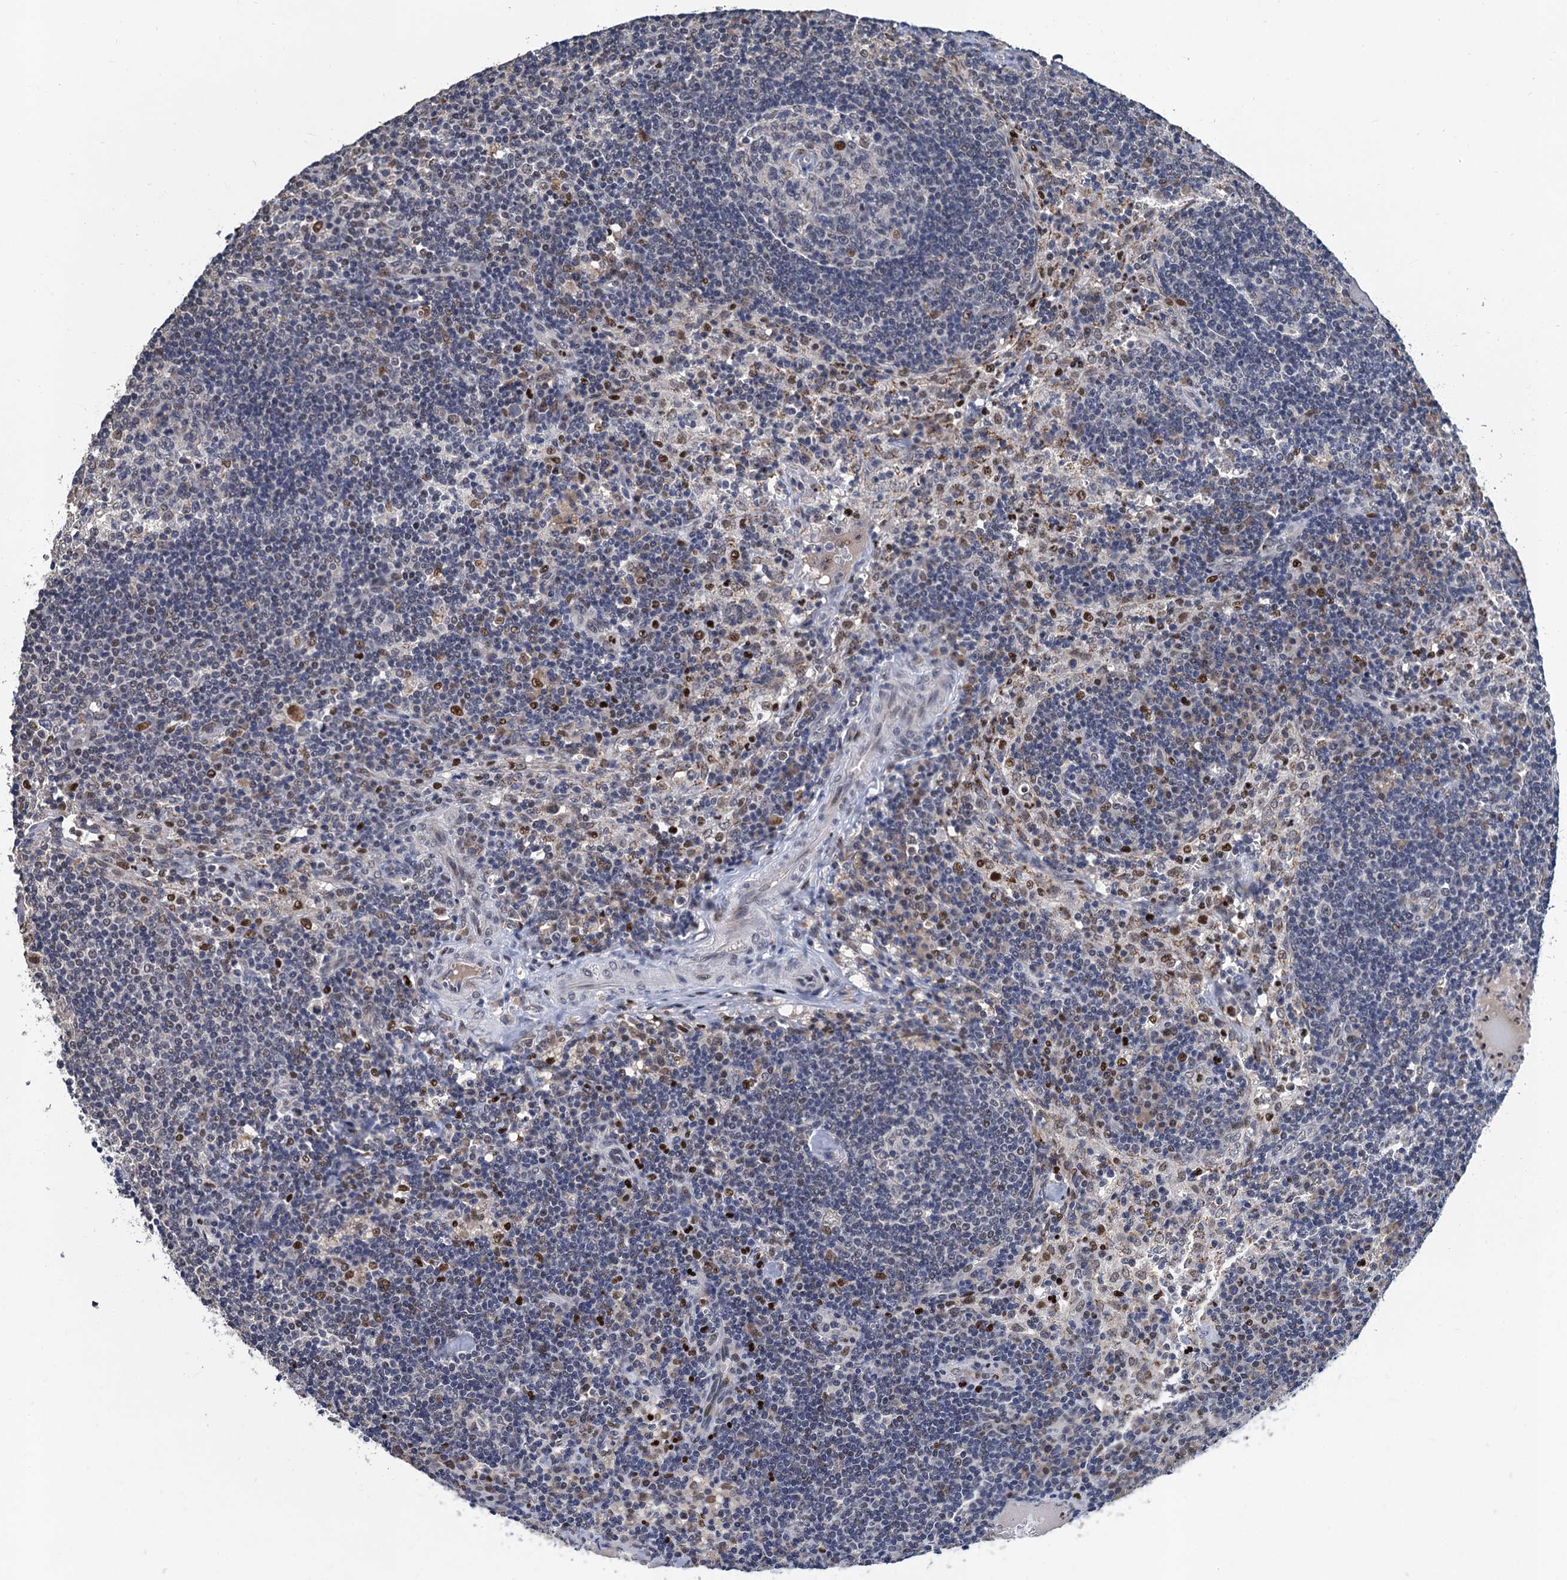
{"staining": {"intensity": "negative", "quantity": "none", "location": "none"}, "tissue": "lymph node", "cell_type": "Germinal center cells", "image_type": "normal", "snomed": [{"axis": "morphology", "description": "Normal tissue, NOS"}, {"axis": "topography", "description": "Lymph node"}], "caption": "High power microscopy photomicrograph of an immunohistochemistry (IHC) micrograph of normal lymph node, revealing no significant staining in germinal center cells.", "gene": "TSEN34", "patient": {"sex": "male", "age": 58}}